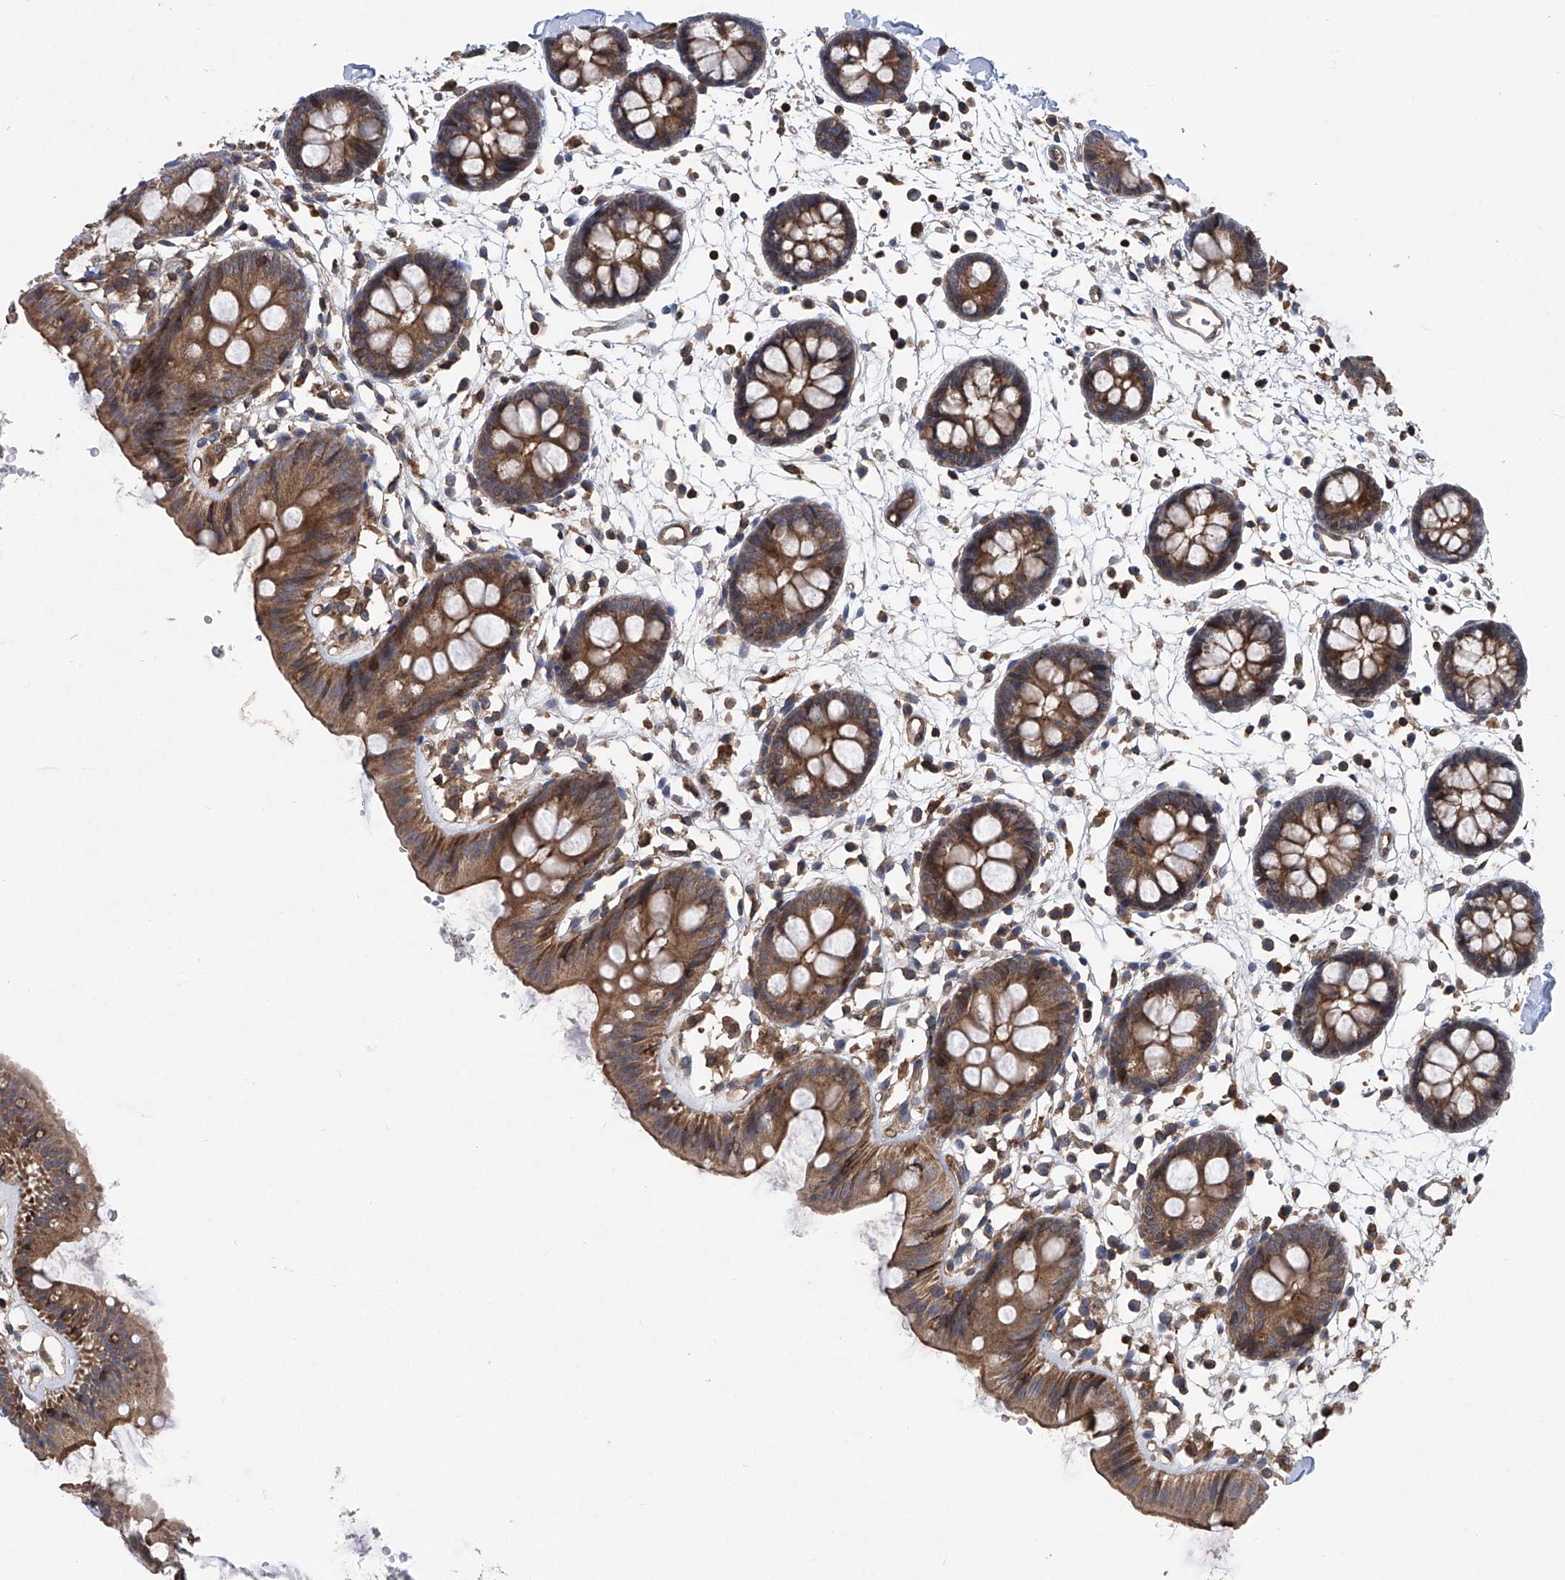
{"staining": {"intensity": "moderate", "quantity": "25%-75%", "location": "cytoplasmic/membranous"}, "tissue": "colon", "cell_type": "Endothelial cells", "image_type": "normal", "snomed": [{"axis": "morphology", "description": "Normal tissue, NOS"}, {"axis": "topography", "description": "Colon"}], "caption": "Immunohistochemical staining of normal colon demonstrates 25%-75% levels of moderate cytoplasmic/membranous protein expression in about 25%-75% of endothelial cells.", "gene": "TRIM38", "patient": {"sex": "male", "age": 56}}